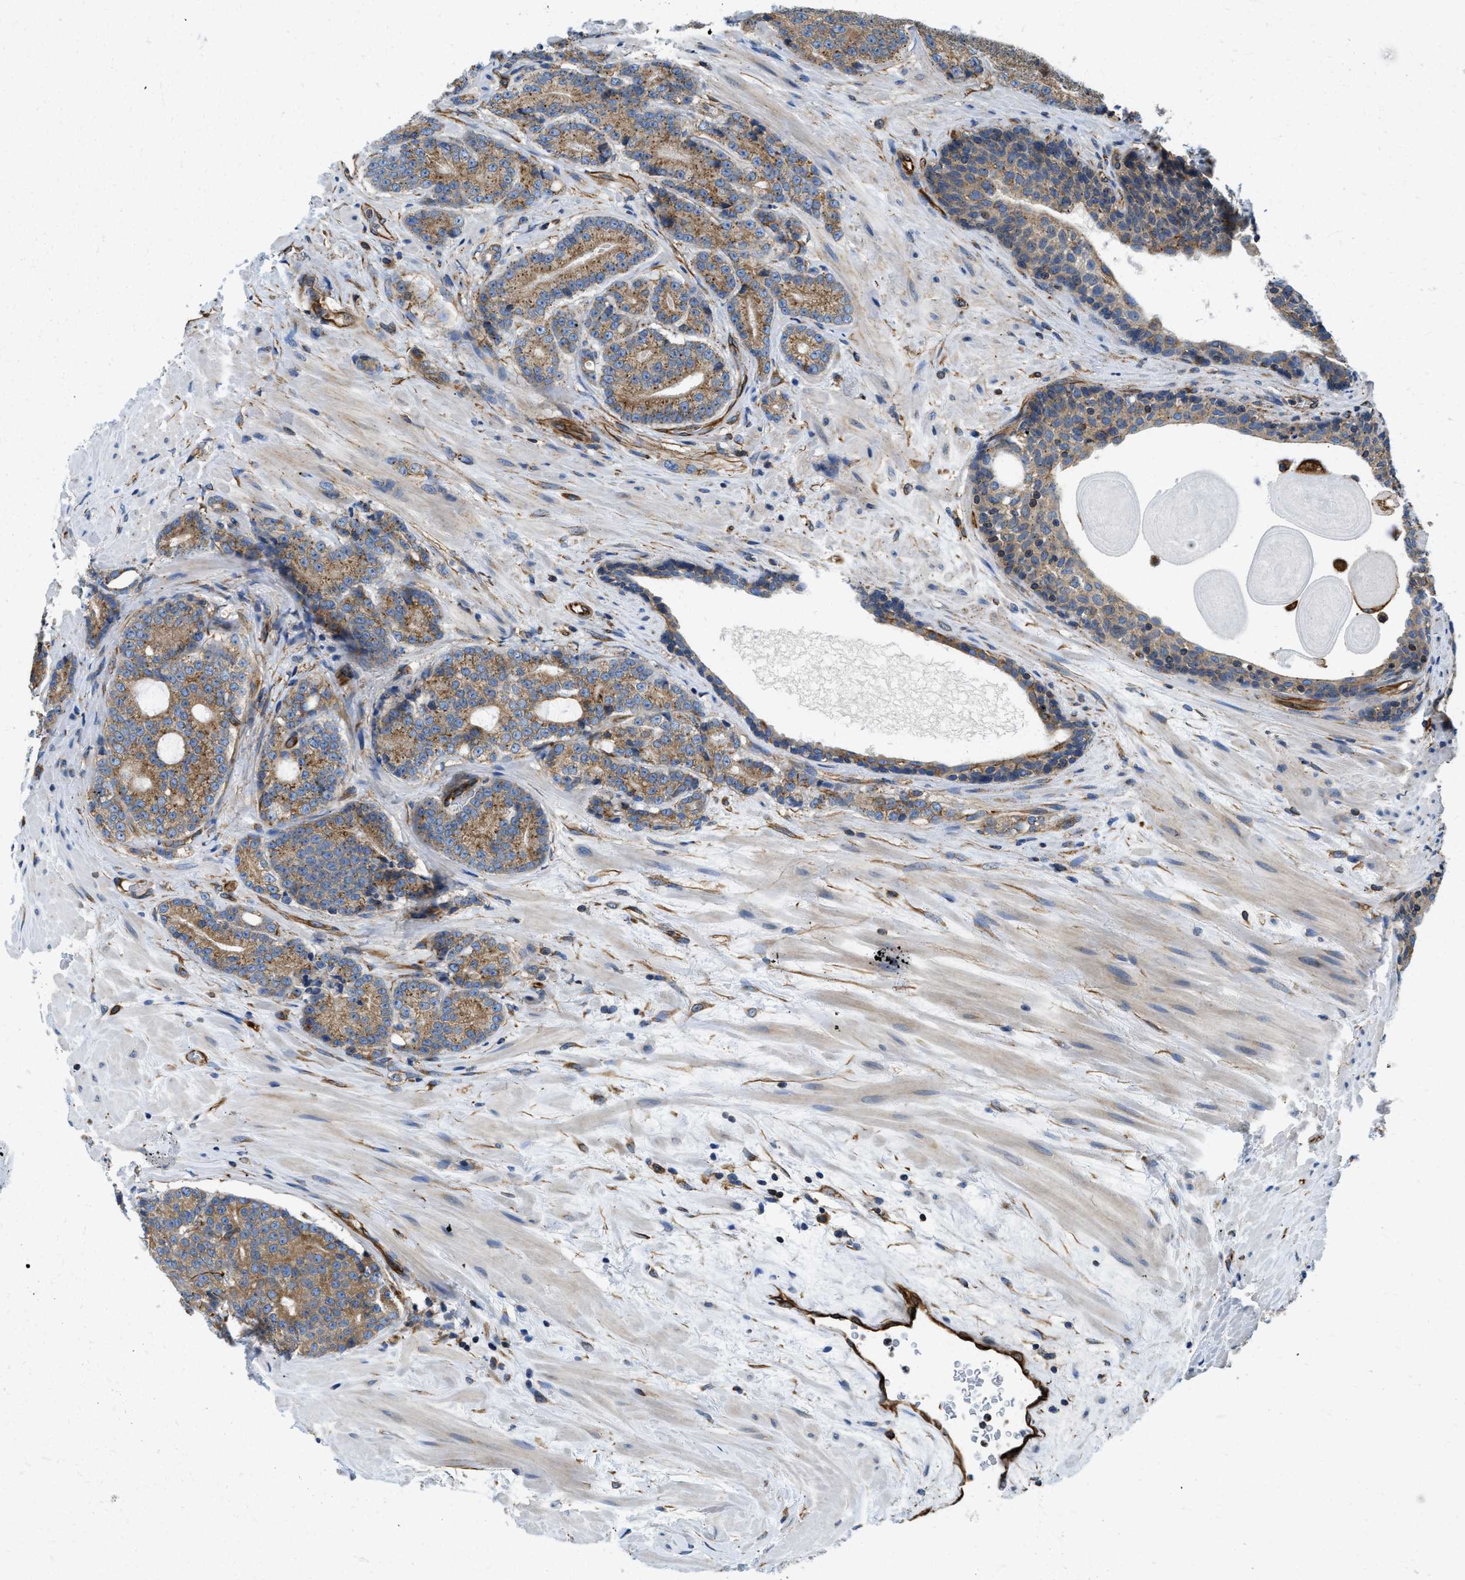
{"staining": {"intensity": "weak", "quantity": ">75%", "location": "cytoplasmic/membranous"}, "tissue": "prostate cancer", "cell_type": "Tumor cells", "image_type": "cancer", "snomed": [{"axis": "morphology", "description": "Adenocarcinoma, High grade"}, {"axis": "topography", "description": "Prostate"}], "caption": "IHC photomicrograph of prostate cancer stained for a protein (brown), which shows low levels of weak cytoplasmic/membranous positivity in approximately >75% of tumor cells.", "gene": "HSD17B12", "patient": {"sex": "male", "age": 61}}